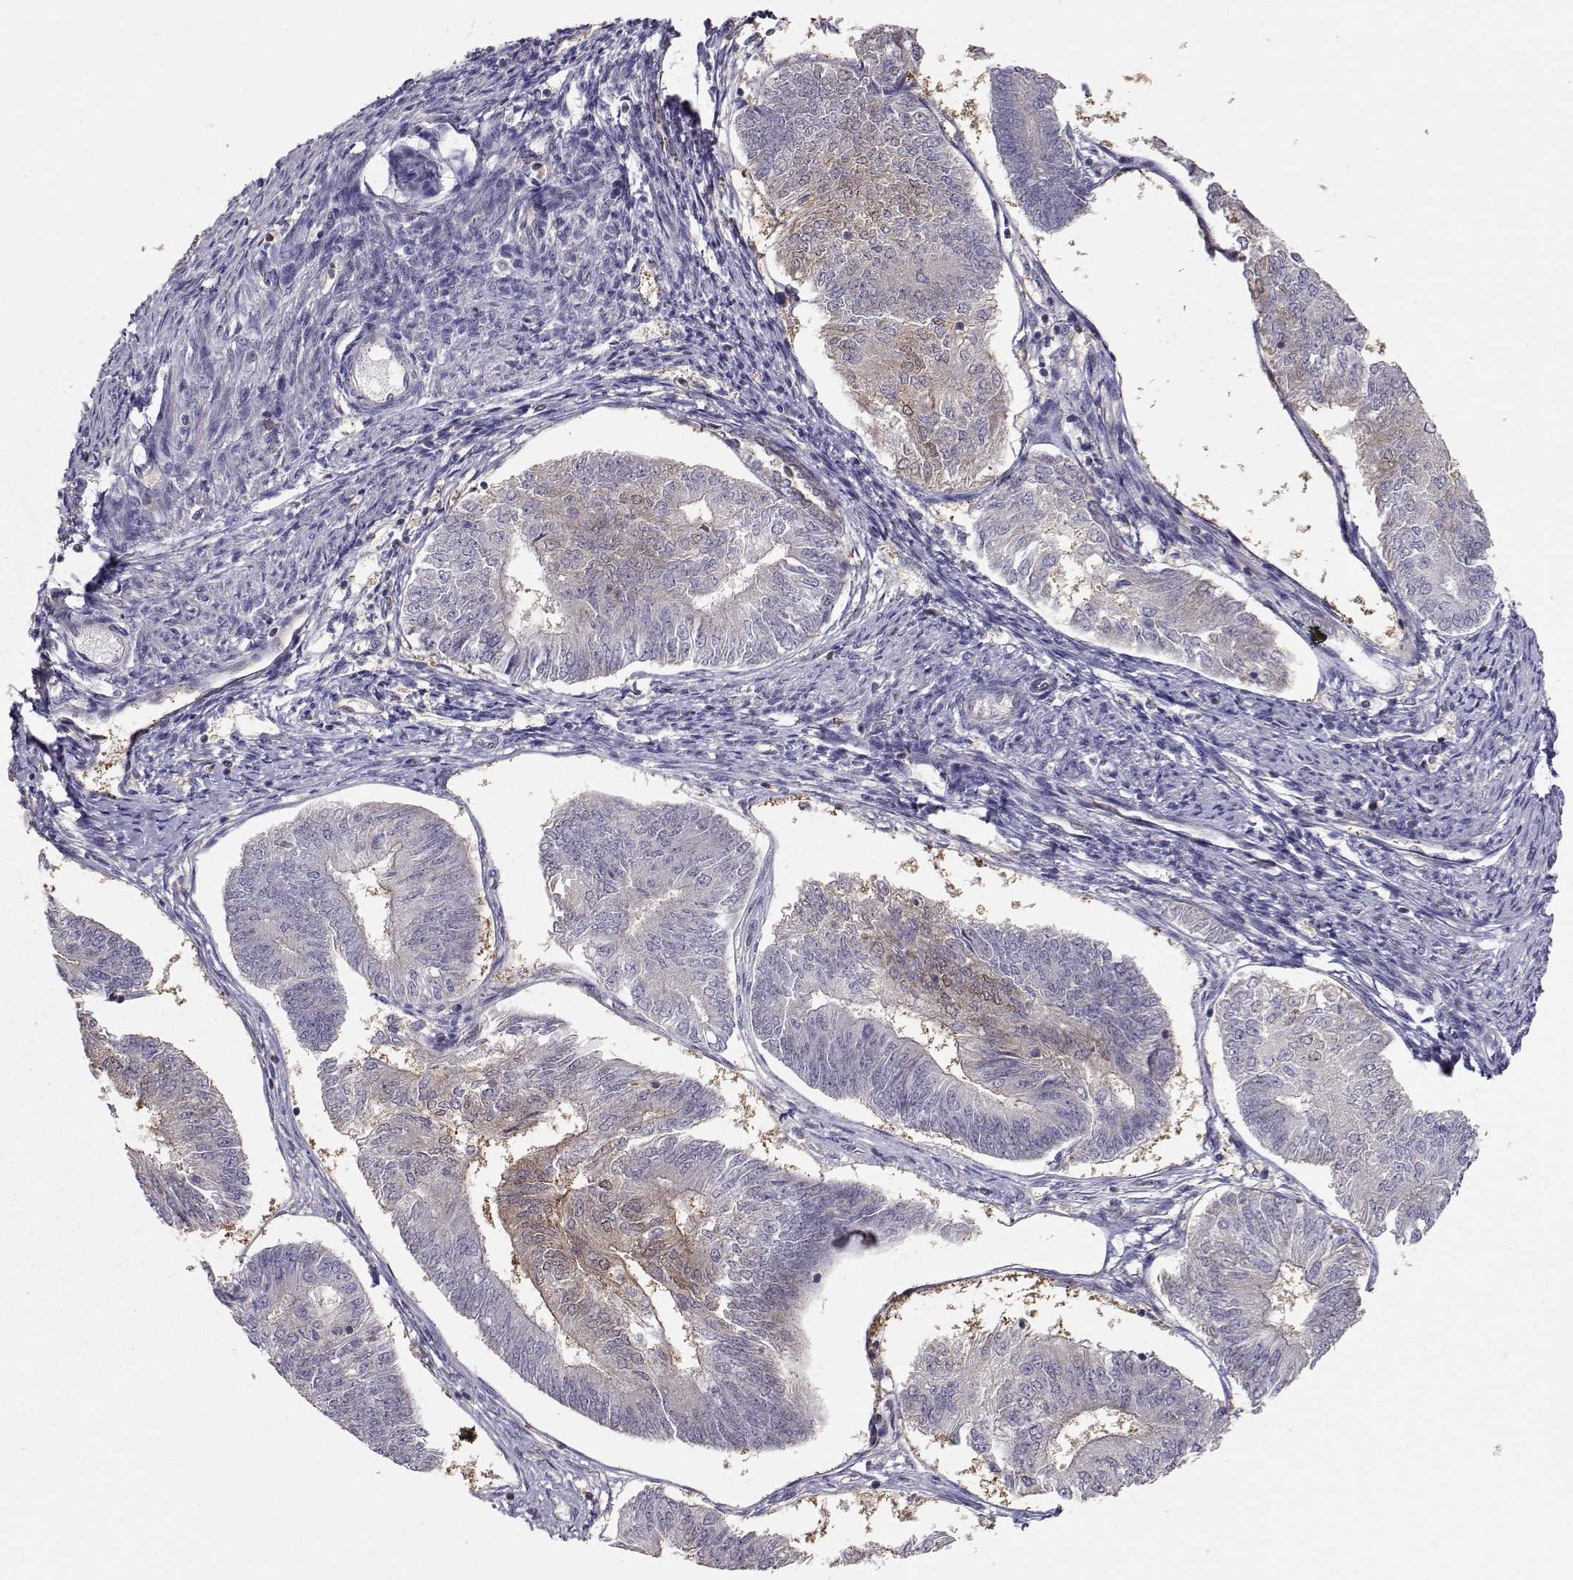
{"staining": {"intensity": "weak", "quantity": "<25%", "location": "cytoplasmic/membranous"}, "tissue": "endometrial cancer", "cell_type": "Tumor cells", "image_type": "cancer", "snomed": [{"axis": "morphology", "description": "Adenocarcinoma, NOS"}, {"axis": "topography", "description": "Endometrium"}], "caption": "Immunohistochemistry of adenocarcinoma (endometrial) reveals no staining in tumor cells. (DAB IHC with hematoxylin counter stain).", "gene": "NCAM2", "patient": {"sex": "female", "age": 58}}